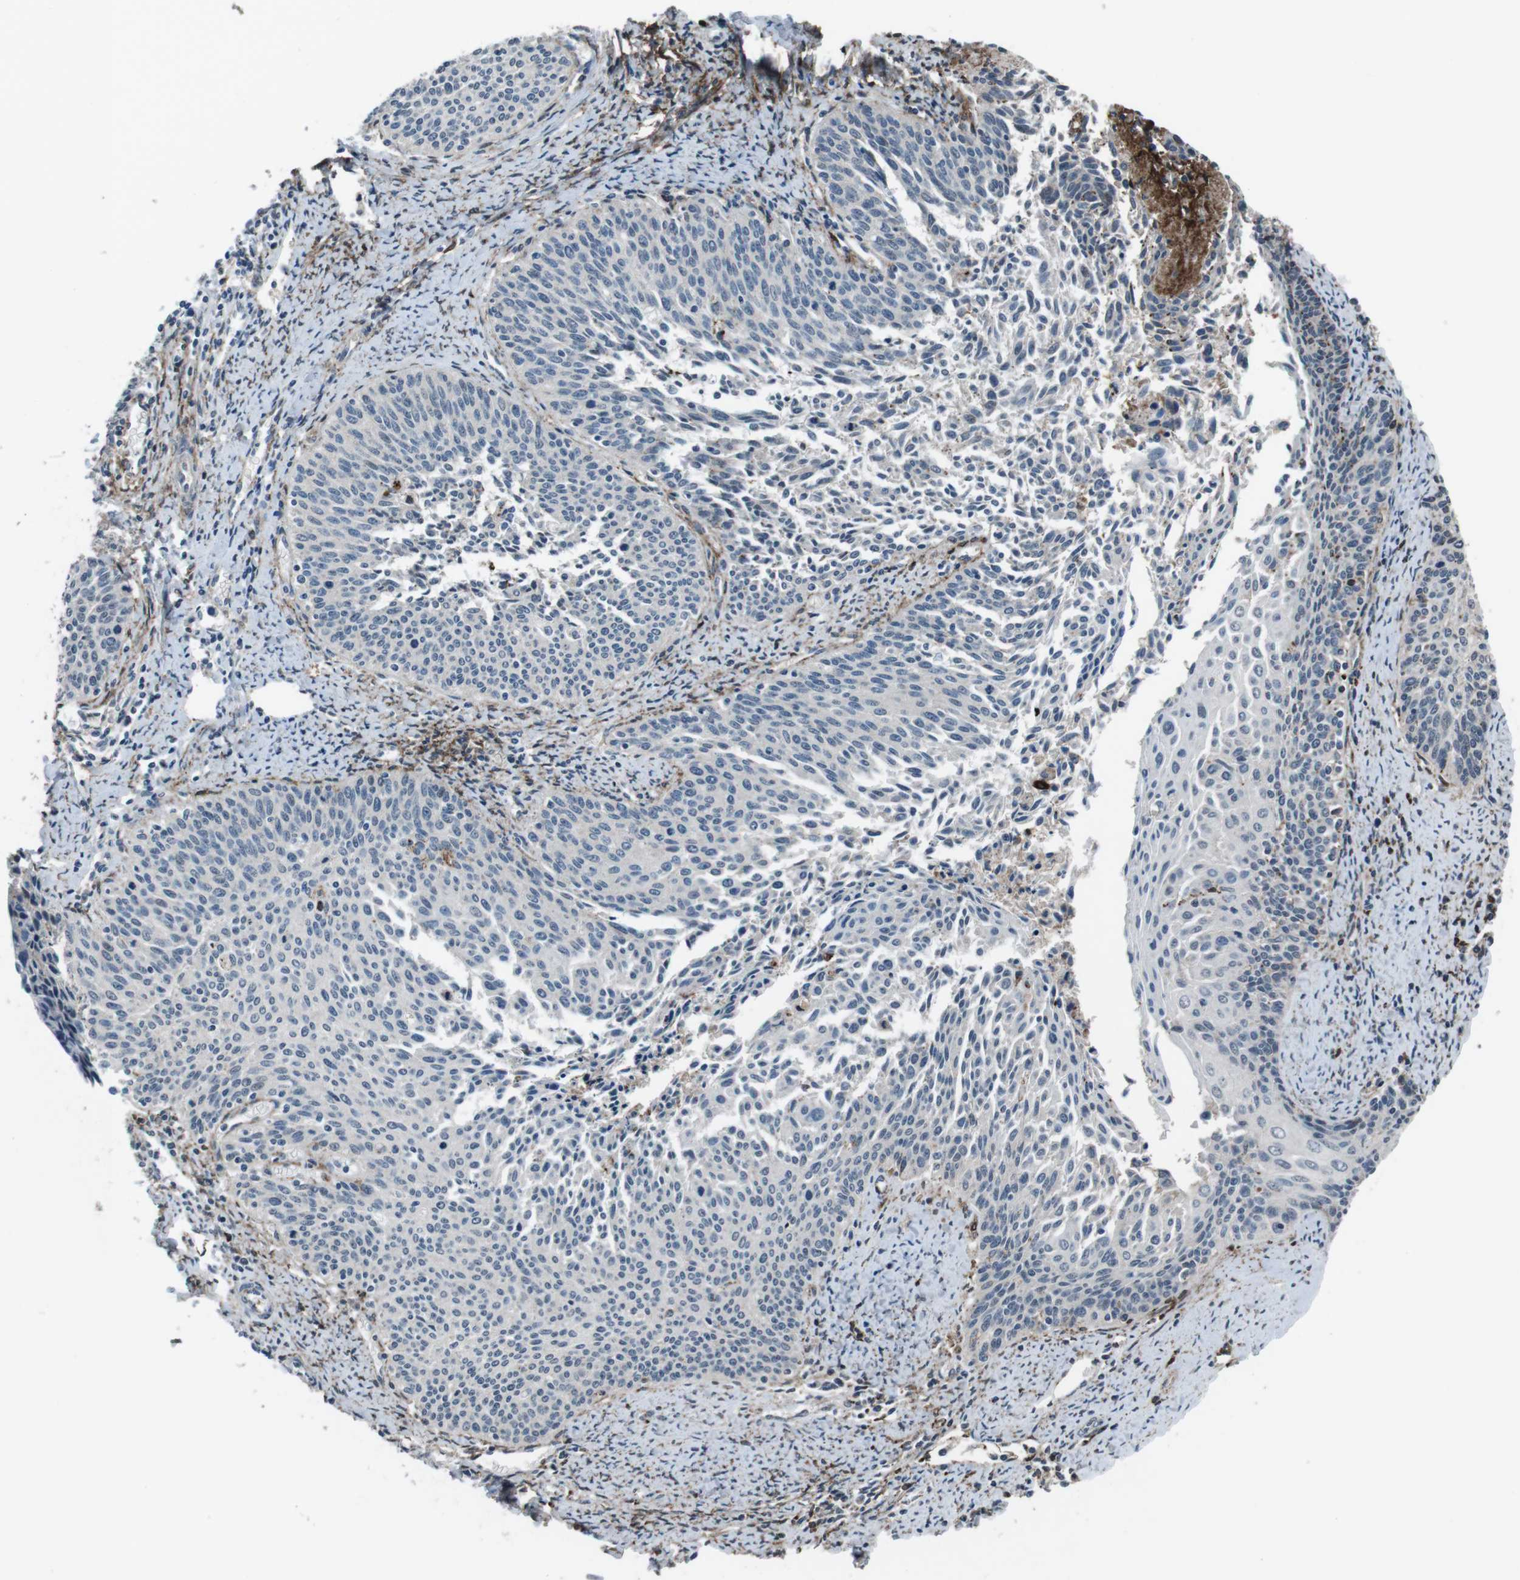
{"staining": {"intensity": "negative", "quantity": "none", "location": "none"}, "tissue": "cervical cancer", "cell_type": "Tumor cells", "image_type": "cancer", "snomed": [{"axis": "morphology", "description": "Squamous cell carcinoma, NOS"}, {"axis": "topography", "description": "Cervix"}], "caption": "Tumor cells are negative for brown protein staining in cervical cancer.", "gene": "GDF10", "patient": {"sex": "female", "age": 55}}